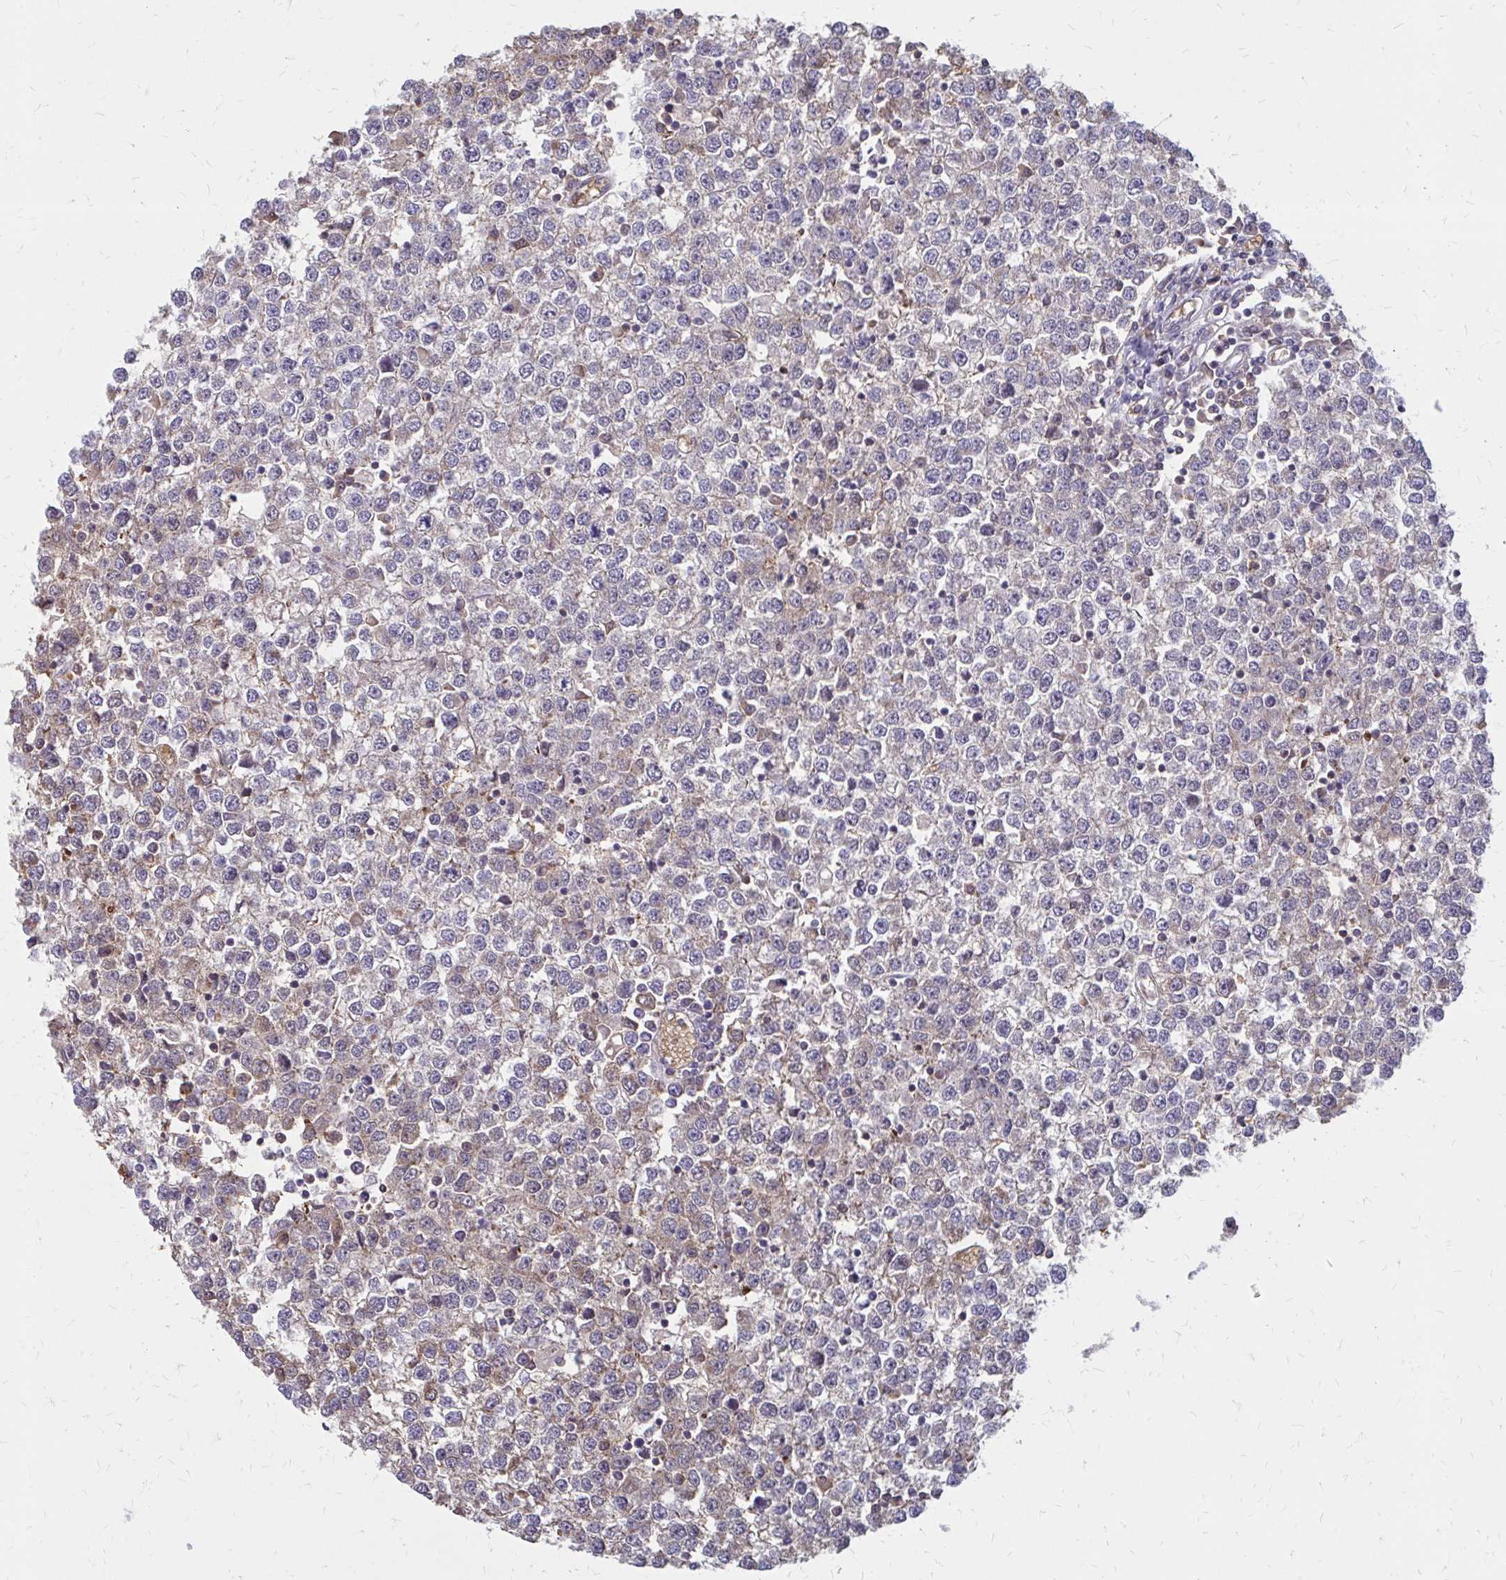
{"staining": {"intensity": "weak", "quantity": "<25%", "location": "cytoplasmic/membranous"}, "tissue": "testis cancer", "cell_type": "Tumor cells", "image_type": "cancer", "snomed": [{"axis": "morphology", "description": "Seminoma, NOS"}, {"axis": "topography", "description": "Testis"}], "caption": "A photomicrograph of seminoma (testis) stained for a protein shows no brown staining in tumor cells.", "gene": "IFI44L", "patient": {"sex": "male", "age": 65}}